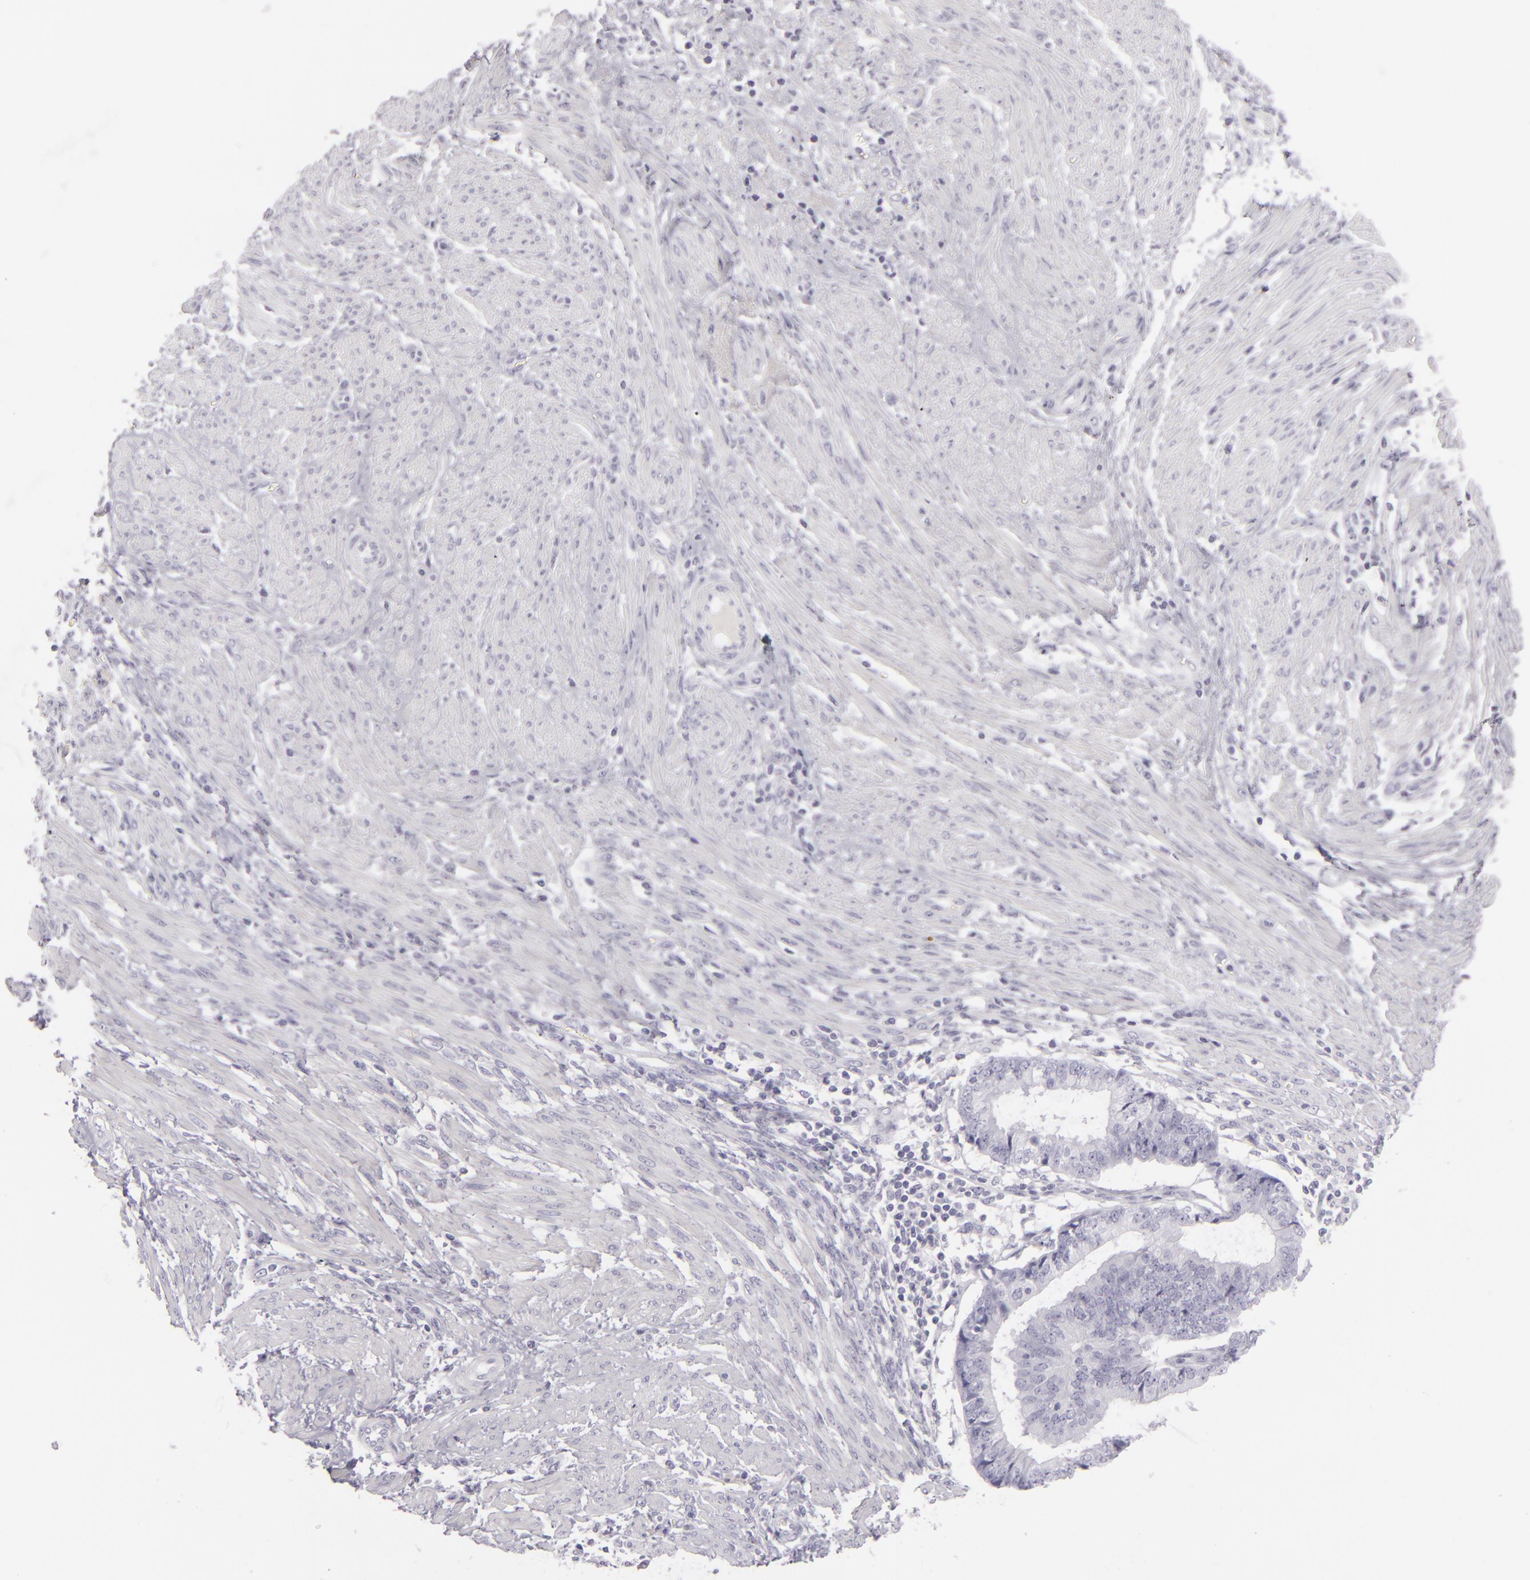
{"staining": {"intensity": "negative", "quantity": "none", "location": "none"}, "tissue": "endometrial cancer", "cell_type": "Tumor cells", "image_type": "cancer", "snomed": [{"axis": "morphology", "description": "Adenocarcinoma, NOS"}, {"axis": "topography", "description": "Endometrium"}], "caption": "Immunohistochemistry of human endometrial adenocarcinoma displays no positivity in tumor cells.", "gene": "CDX2", "patient": {"sex": "female", "age": 63}}